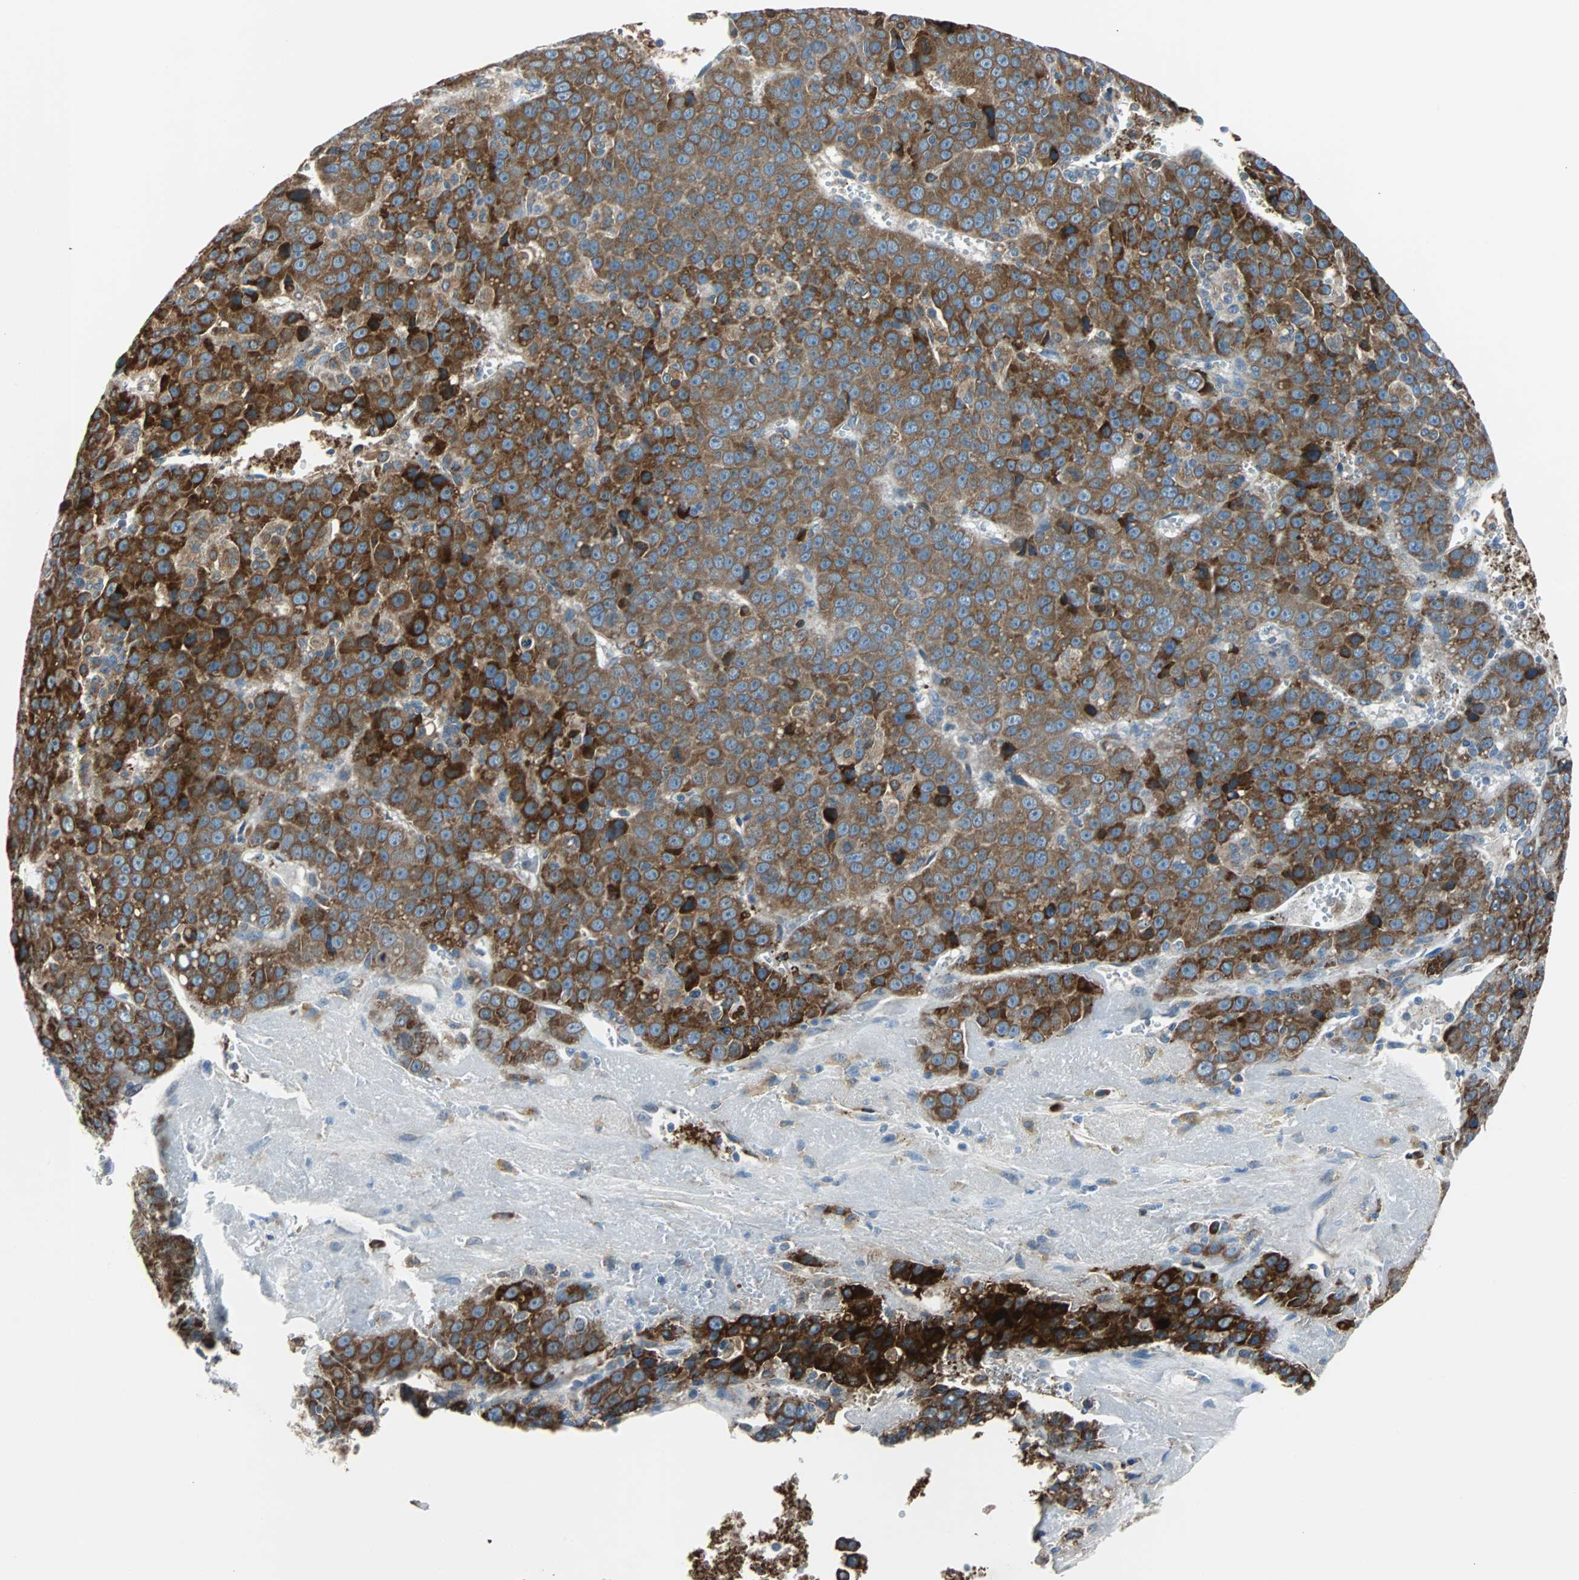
{"staining": {"intensity": "strong", "quantity": ">75%", "location": "cytoplasmic/membranous"}, "tissue": "liver cancer", "cell_type": "Tumor cells", "image_type": "cancer", "snomed": [{"axis": "morphology", "description": "Carcinoma, Hepatocellular, NOS"}, {"axis": "topography", "description": "Liver"}], "caption": "Immunohistochemical staining of human hepatocellular carcinoma (liver) demonstrates high levels of strong cytoplasmic/membranous staining in approximately >75% of tumor cells. (DAB IHC, brown staining for protein, blue staining for nuclei).", "gene": "PDIA4", "patient": {"sex": "female", "age": 53}}